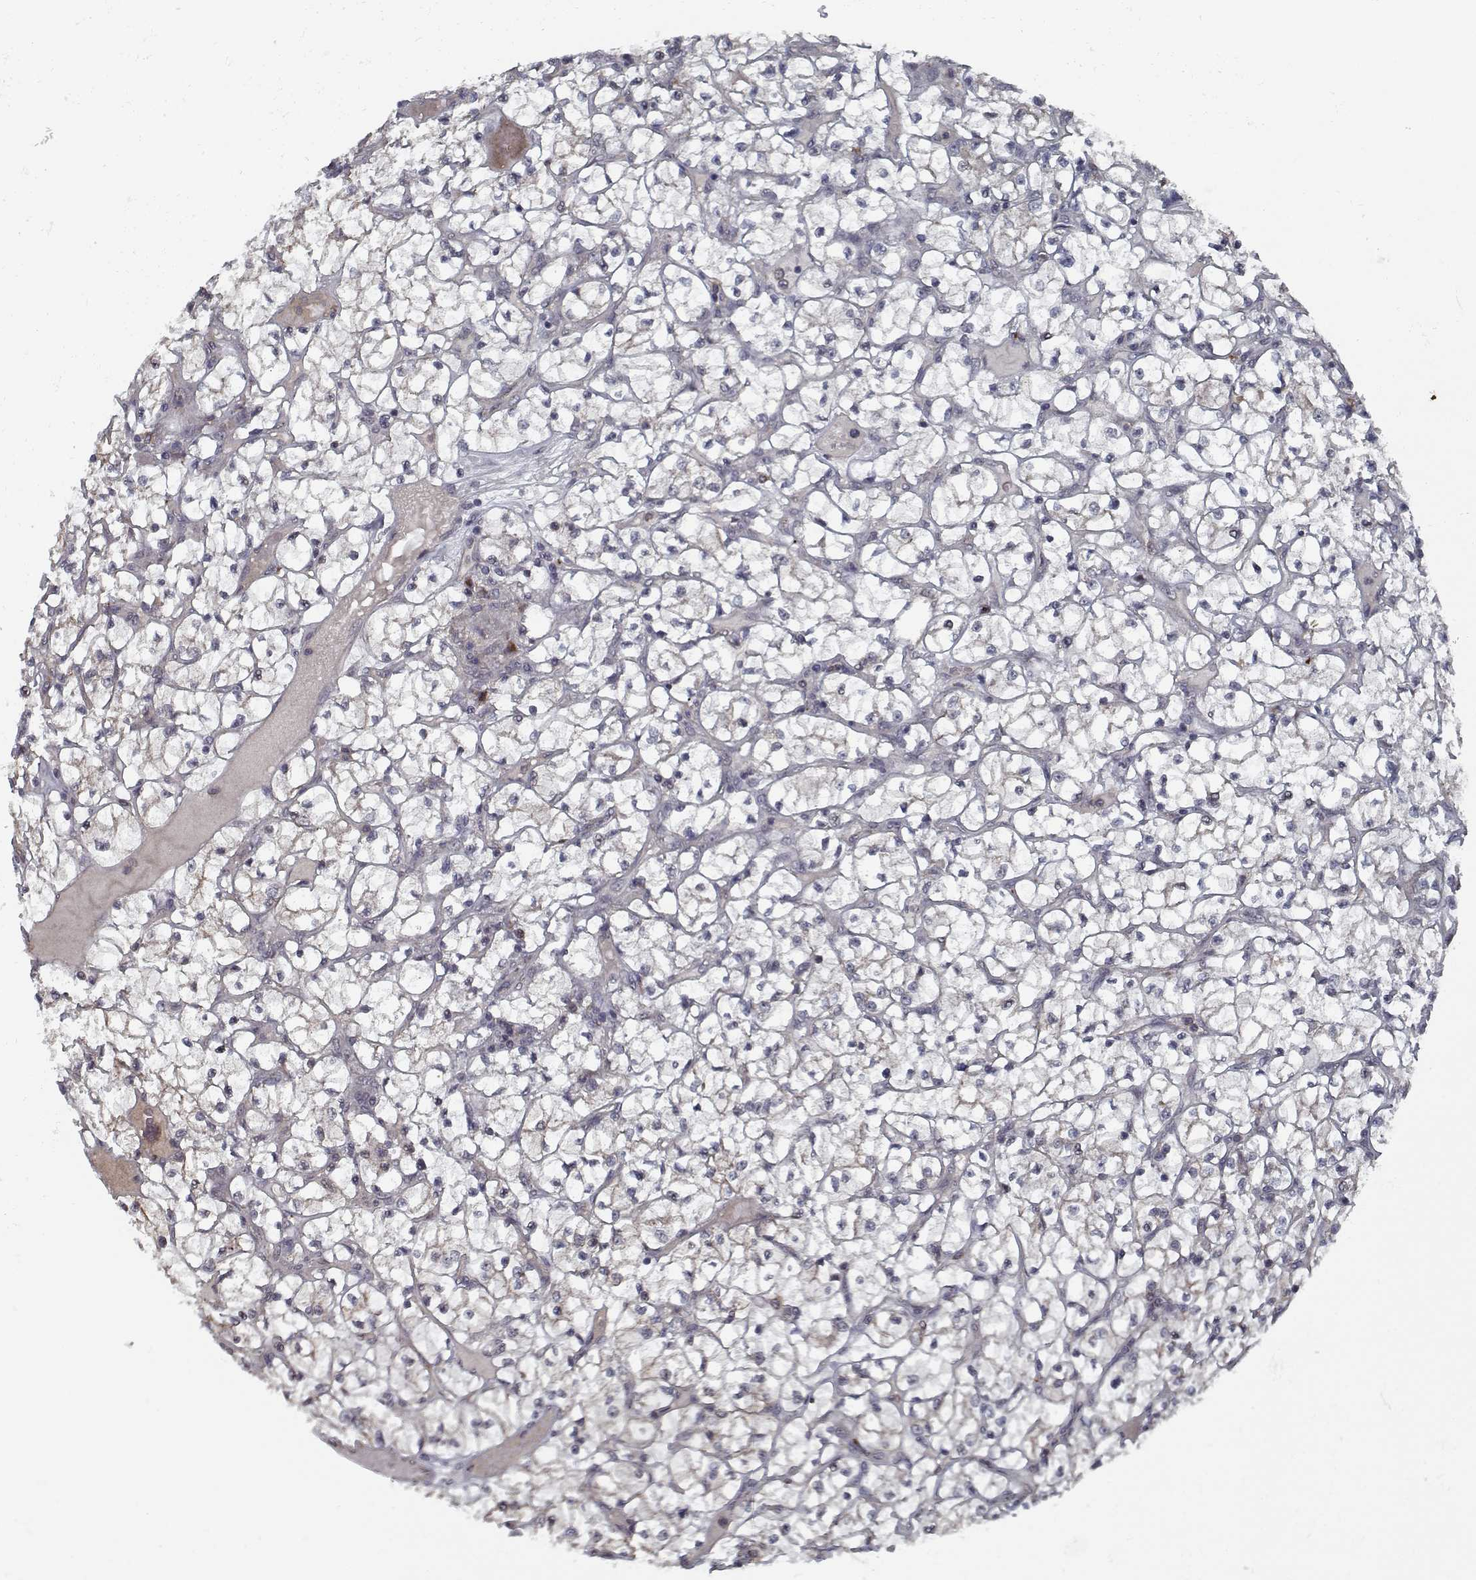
{"staining": {"intensity": "weak", "quantity": "<25%", "location": "cytoplasmic/membranous"}, "tissue": "renal cancer", "cell_type": "Tumor cells", "image_type": "cancer", "snomed": [{"axis": "morphology", "description": "Adenocarcinoma, NOS"}, {"axis": "topography", "description": "Kidney"}], "caption": "Immunohistochemical staining of human renal cancer exhibits no significant staining in tumor cells.", "gene": "NLK", "patient": {"sex": "female", "age": 64}}